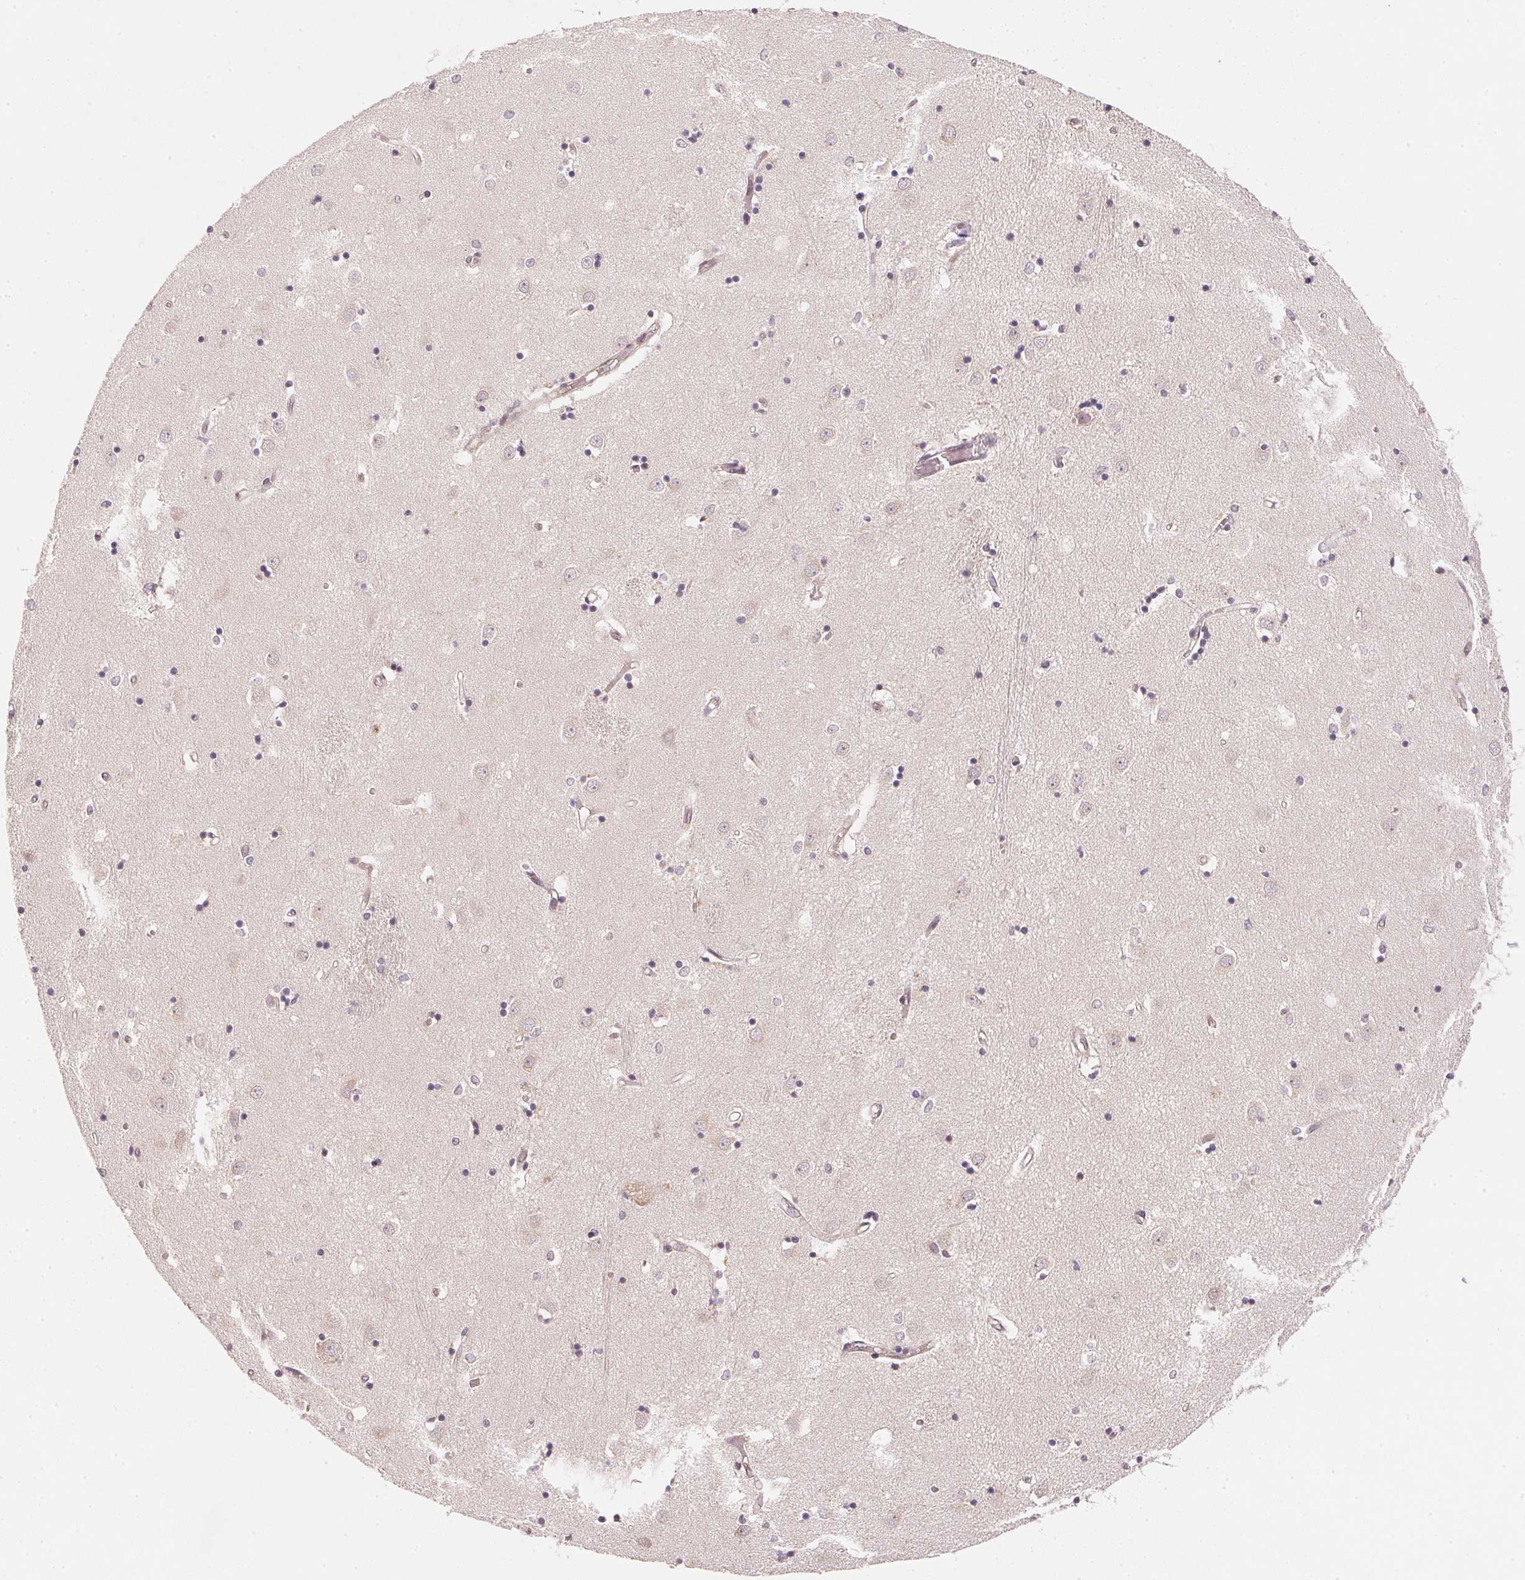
{"staining": {"intensity": "weak", "quantity": "<25%", "location": "cytoplasmic/membranous"}, "tissue": "caudate", "cell_type": "Glial cells", "image_type": "normal", "snomed": [{"axis": "morphology", "description": "Normal tissue, NOS"}, {"axis": "topography", "description": "Lateral ventricle wall"}], "caption": "This is a photomicrograph of immunohistochemistry staining of unremarkable caudate, which shows no positivity in glial cells. (Immunohistochemistry, brightfield microscopy, high magnification).", "gene": "EI24", "patient": {"sex": "male", "age": 54}}